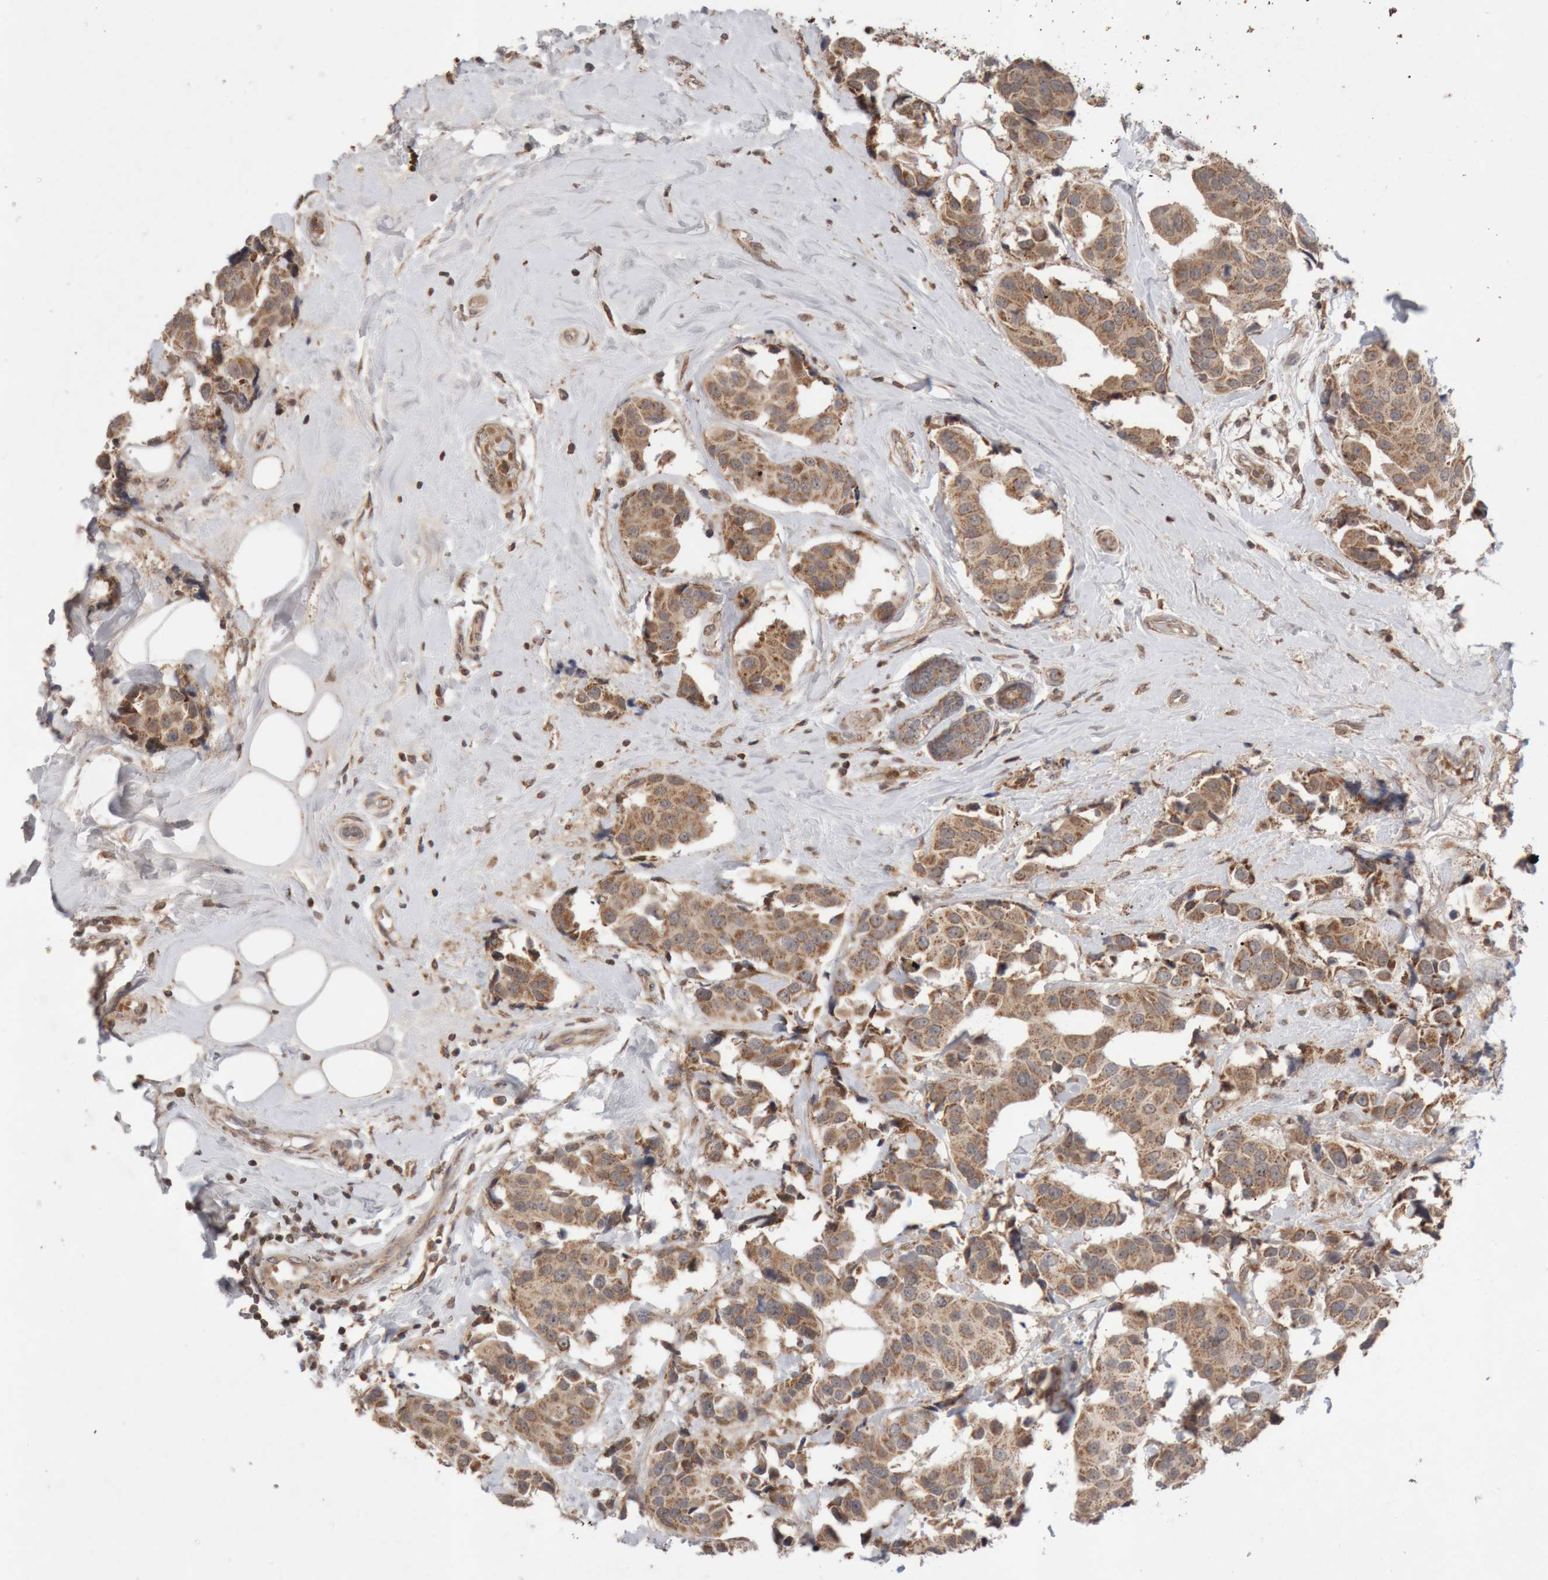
{"staining": {"intensity": "moderate", "quantity": ">75%", "location": "cytoplasmic/membranous"}, "tissue": "breast cancer", "cell_type": "Tumor cells", "image_type": "cancer", "snomed": [{"axis": "morphology", "description": "Normal tissue, NOS"}, {"axis": "morphology", "description": "Duct carcinoma"}, {"axis": "topography", "description": "Breast"}], "caption": "Immunohistochemical staining of breast cancer (infiltrating ductal carcinoma) exhibits medium levels of moderate cytoplasmic/membranous staining in approximately >75% of tumor cells.", "gene": "KIF21B", "patient": {"sex": "female", "age": 39}}